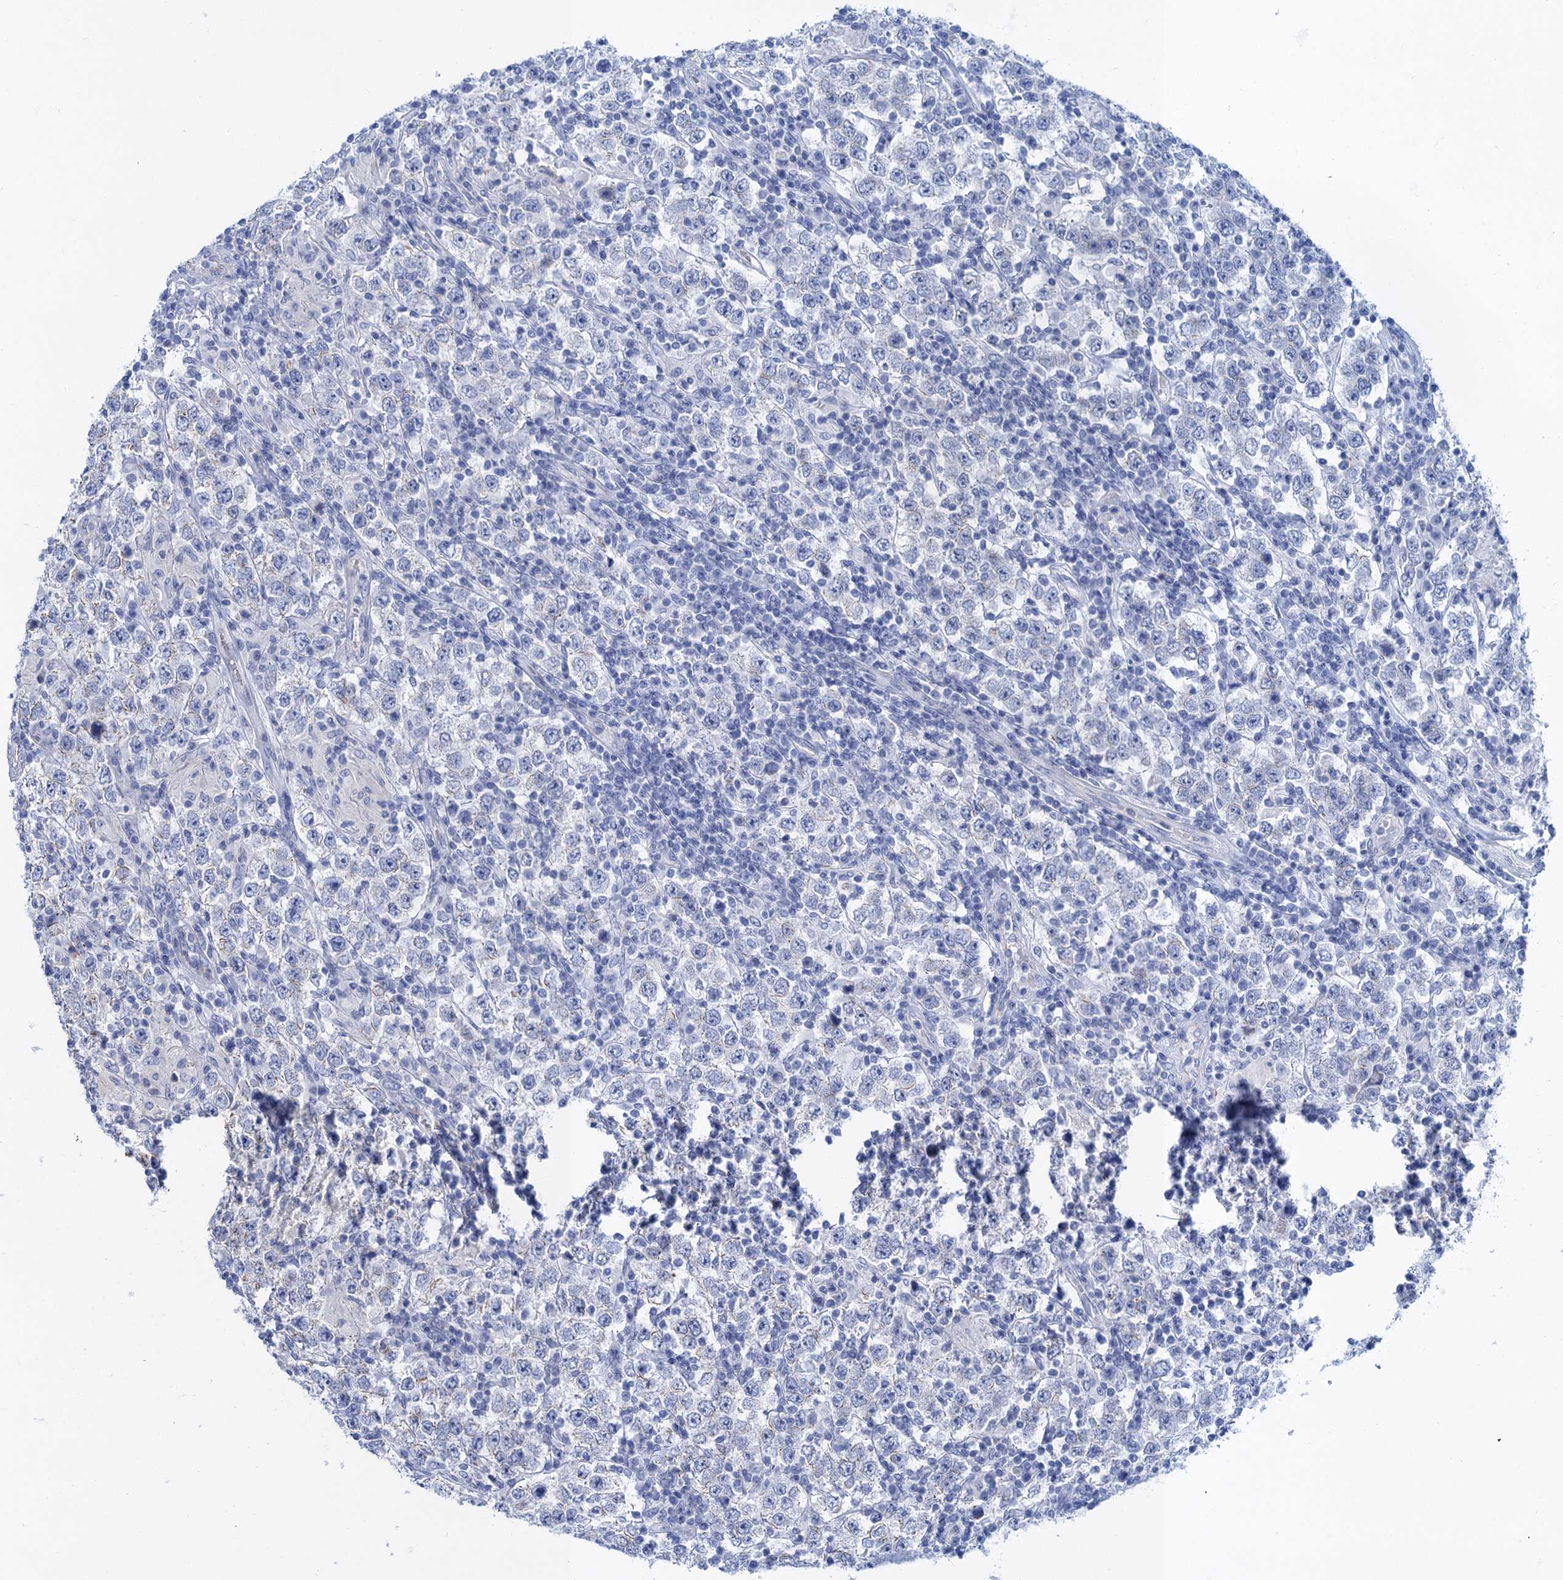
{"staining": {"intensity": "negative", "quantity": "none", "location": "none"}, "tissue": "testis cancer", "cell_type": "Tumor cells", "image_type": "cancer", "snomed": [{"axis": "morphology", "description": "Normal tissue, NOS"}, {"axis": "morphology", "description": "Urothelial carcinoma, High grade"}, {"axis": "morphology", "description": "Seminoma, NOS"}, {"axis": "morphology", "description": "Carcinoma, Embryonal, NOS"}, {"axis": "topography", "description": "Urinary bladder"}, {"axis": "topography", "description": "Testis"}], "caption": "DAB (3,3'-diaminobenzidine) immunohistochemical staining of human testis seminoma reveals no significant positivity in tumor cells.", "gene": "CALML5", "patient": {"sex": "male", "age": 41}}